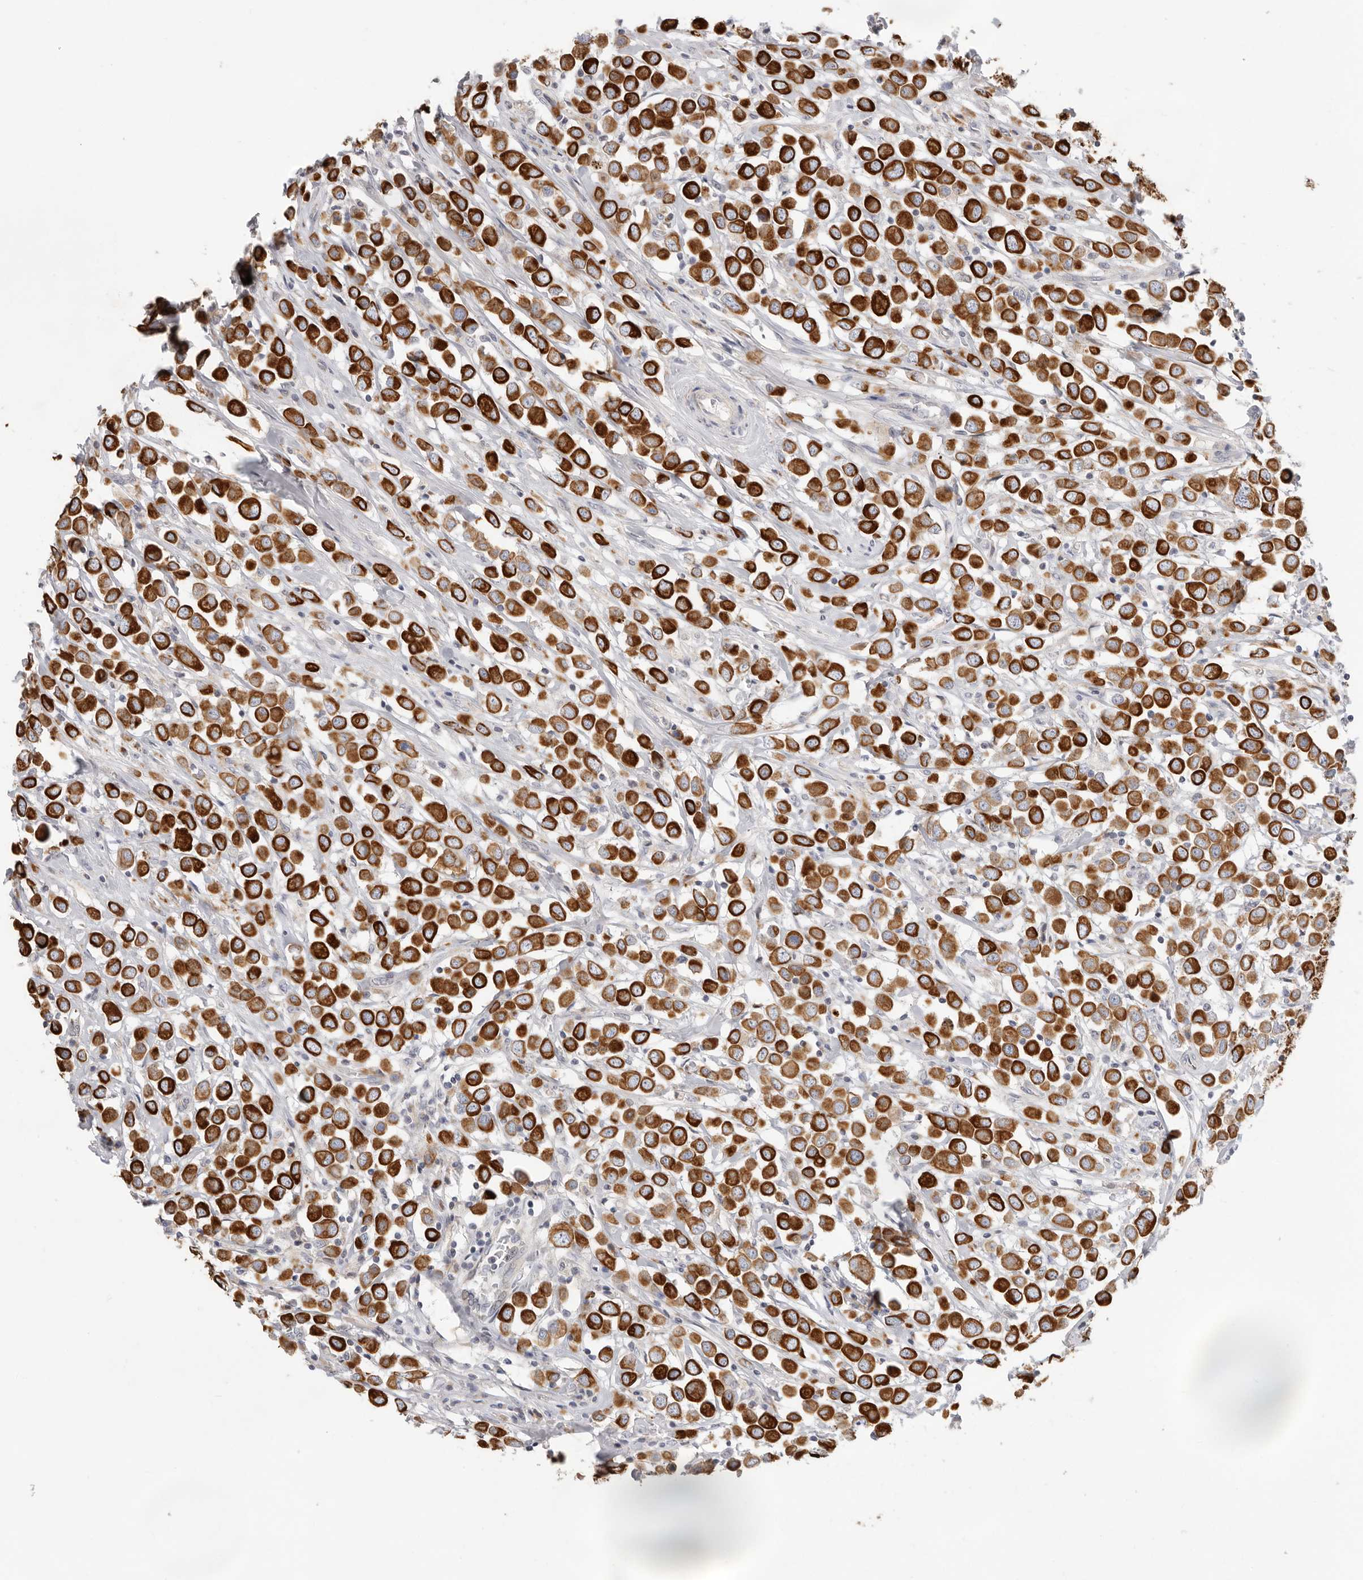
{"staining": {"intensity": "strong", "quantity": ">75%", "location": "cytoplasmic/membranous"}, "tissue": "breast cancer", "cell_type": "Tumor cells", "image_type": "cancer", "snomed": [{"axis": "morphology", "description": "Duct carcinoma"}, {"axis": "topography", "description": "Breast"}], "caption": "About >75% of tumor cells in breast cancer demonstrate strong cytoplasmic/membranous protein positivity as visualized by brown immunohistochemical staining.", "gene": "USH1C", "patient": {"sex": "female", "age": 61}}